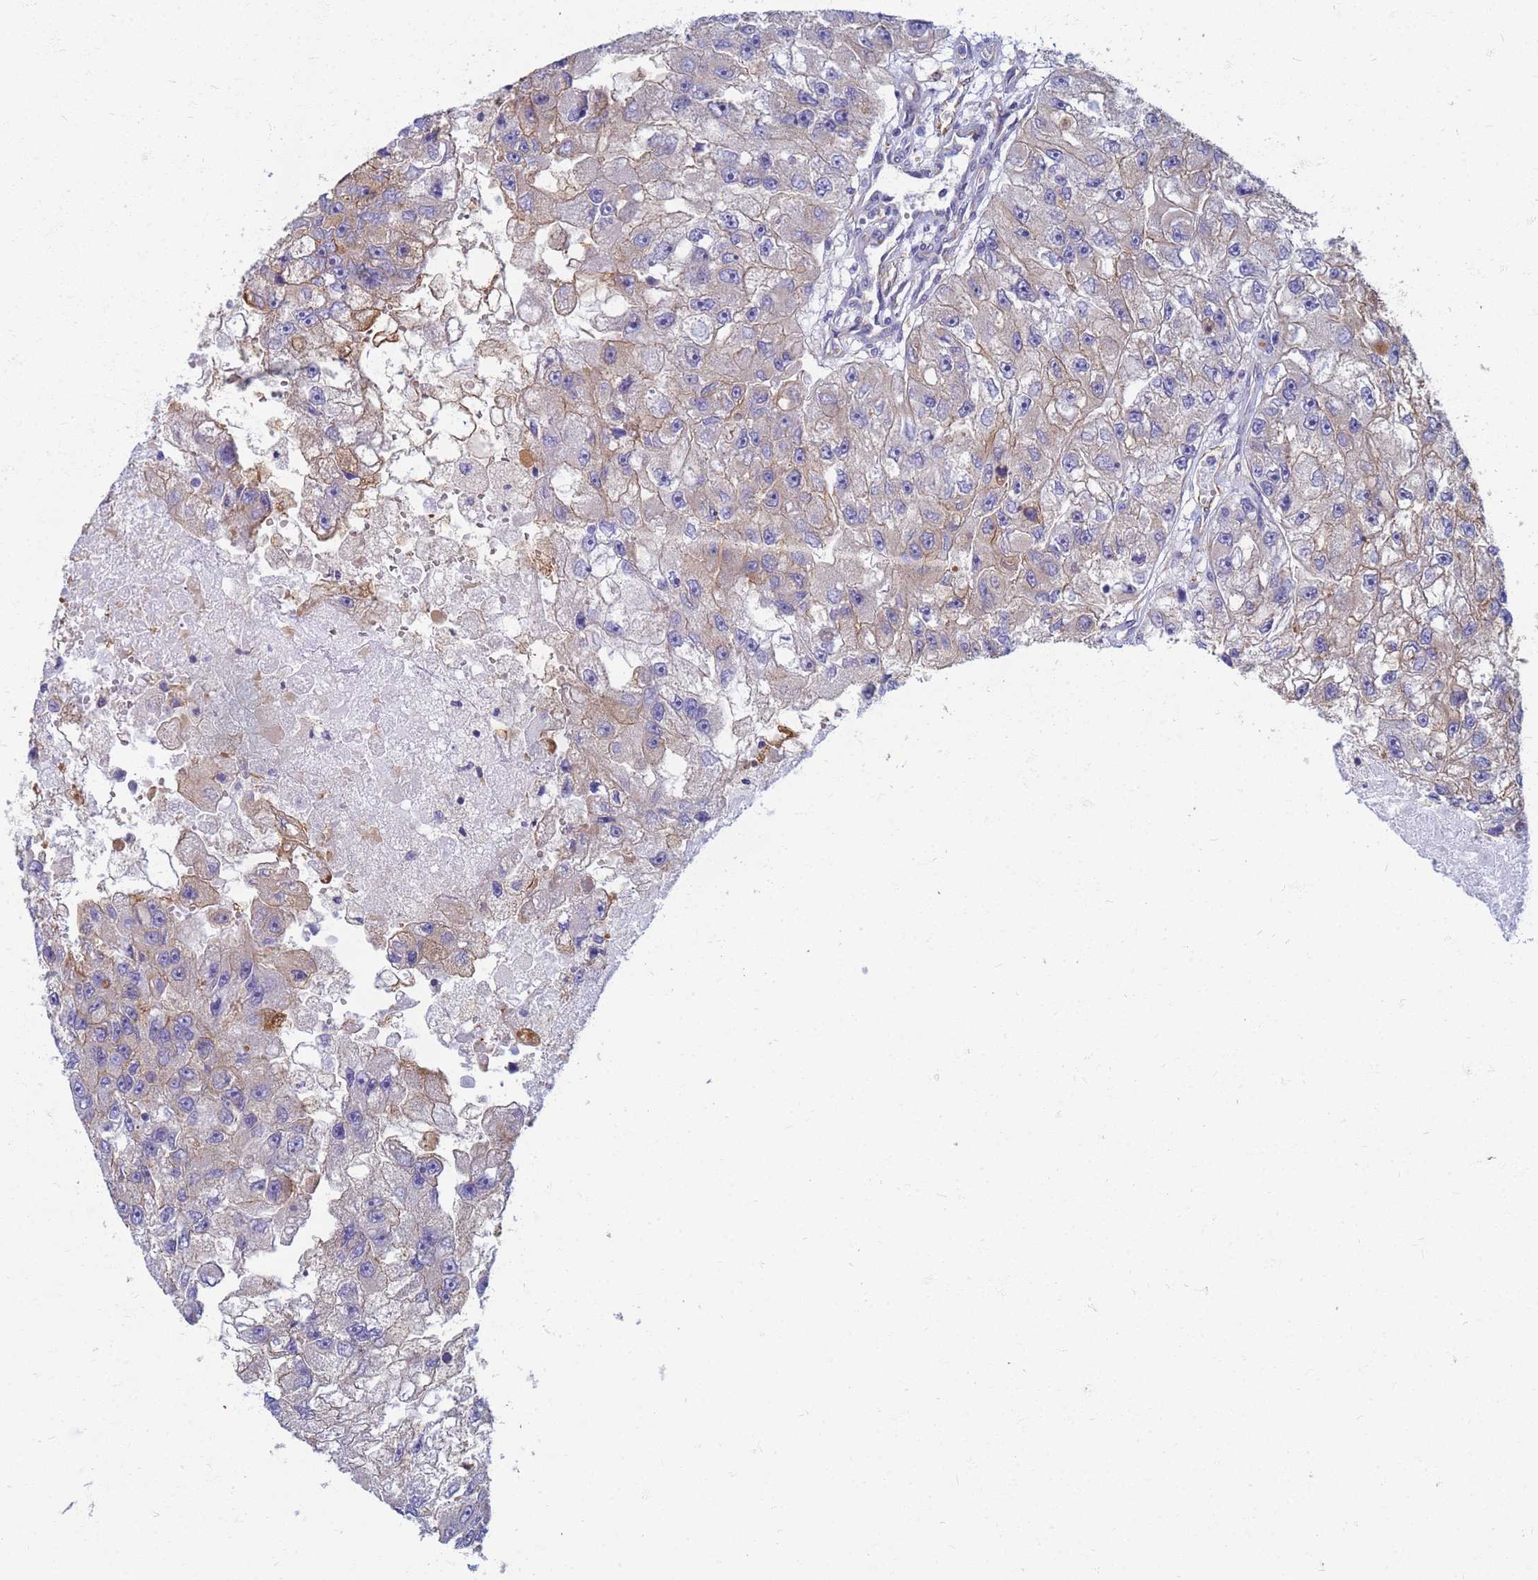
{"staining": {"intensity": "weak", "quantity": "<25%", "location": "cytoplasmic/membranous"}, "tissue": "renal cancer", "cell_type": "Tumor cells", "image_type": "cancer", "snomed": [{"axis": "morphology", "description": "Adenocarcinoma, NOS"}, {"axis": "topography", "description": "Kidney"}], "caption": "This is a micrograph of immunohistochemistry (IHC) staining of renal cancer, which shows no expression in tumor cells. (DAB immunohistochemistry (IHC) with hematoxylin counter stain).", "gene": "EEA1", "patient": {"sex": "male", "age": 63}}